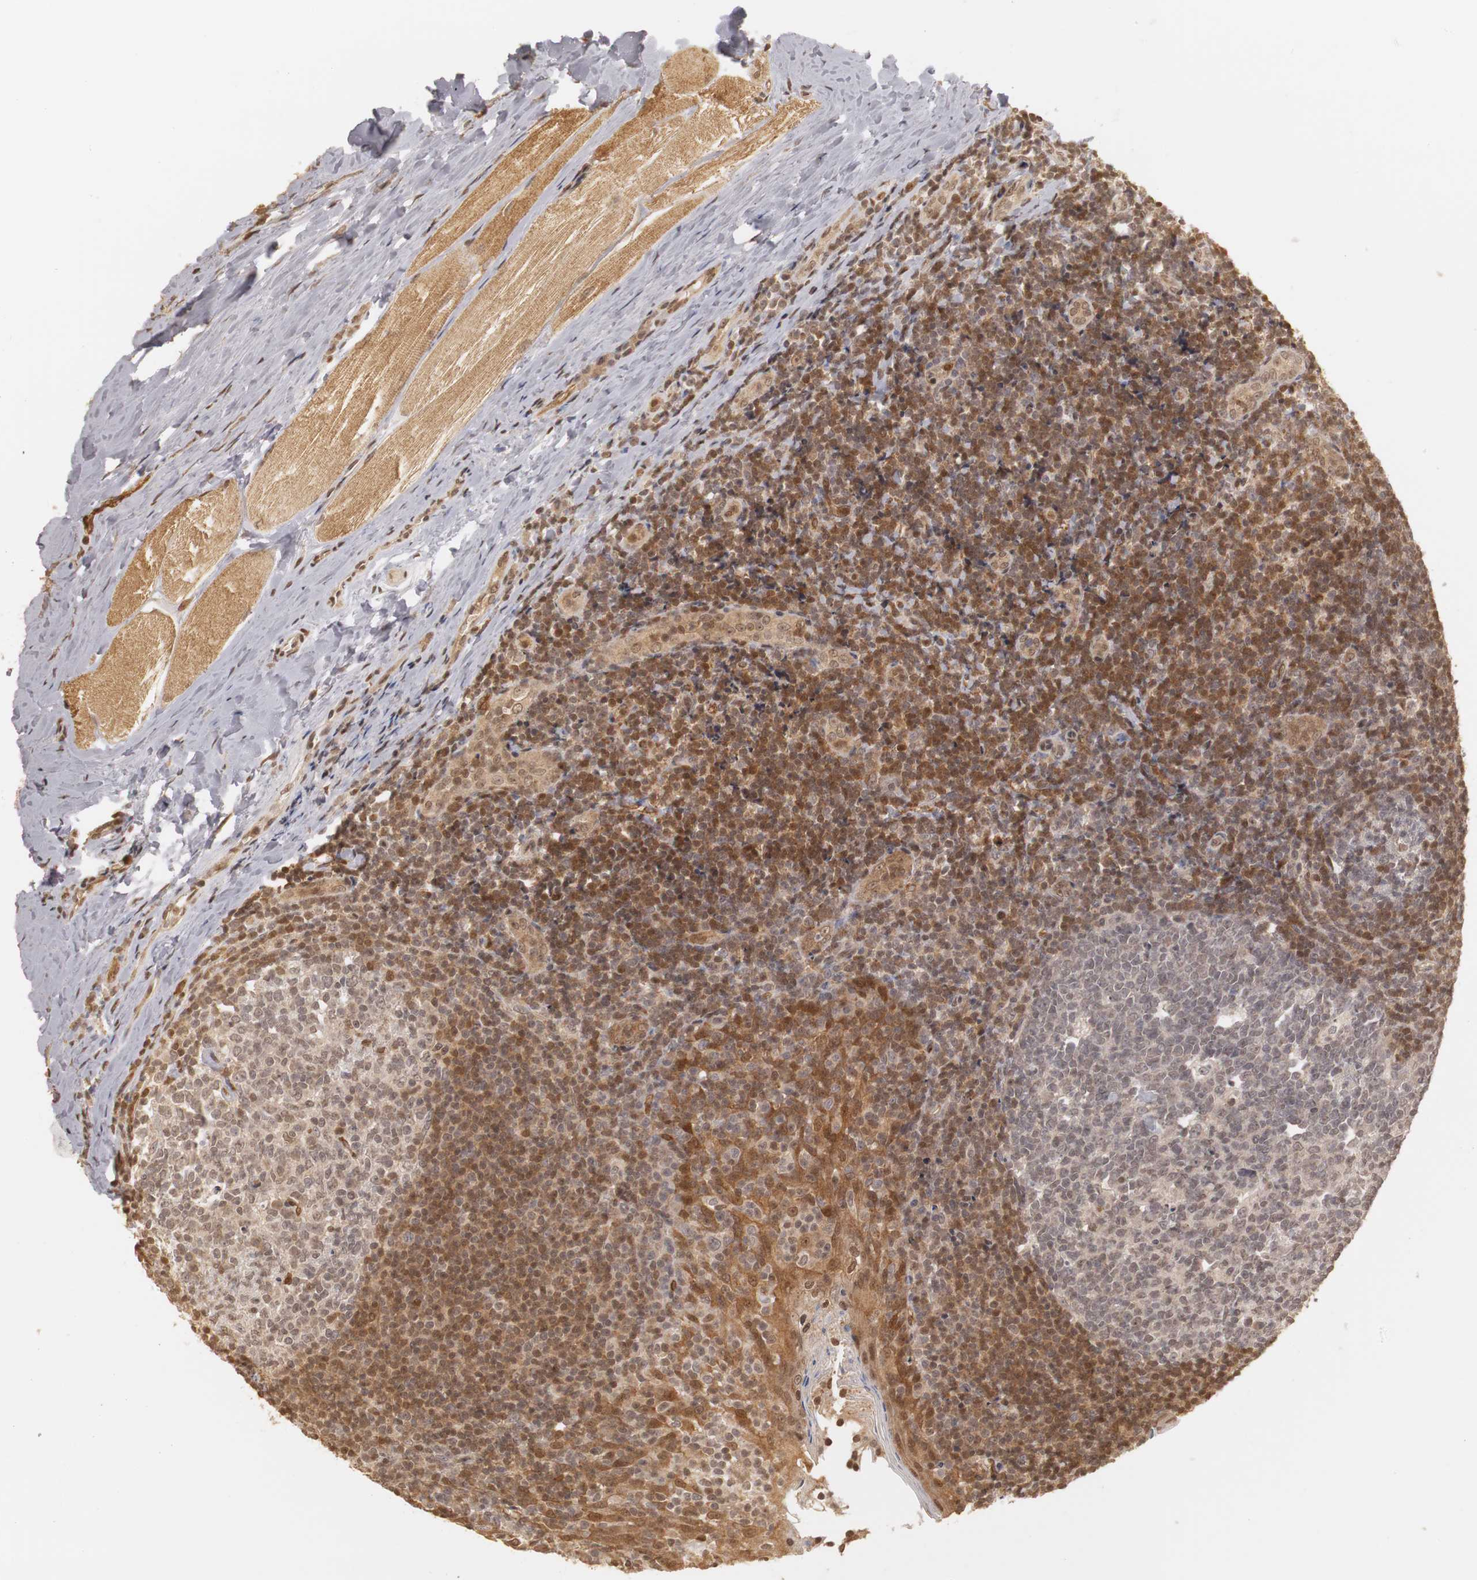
{"staining": {"intensity": "weak", "quantity": "25%-75%", "location": "cytoplasmic/membranous,nuclear"}, "tissue": "tonsil", "cell_type": "Germinal center cells", "image_type": "normal", "snomed": [{"axis": "morphology", "description": "Normal tissue, NOS"}, {"axis": "topography", "description": "Tonsil"}], "caption": "Protein expression analysis of normal tonsil reveals weak cytoplasmic/membranous,nuclear positivity in approximately 25%-75% of germinal center cells.", "gene": "PLEKHA1", "patient": {"sex": "male", "age": 31}}